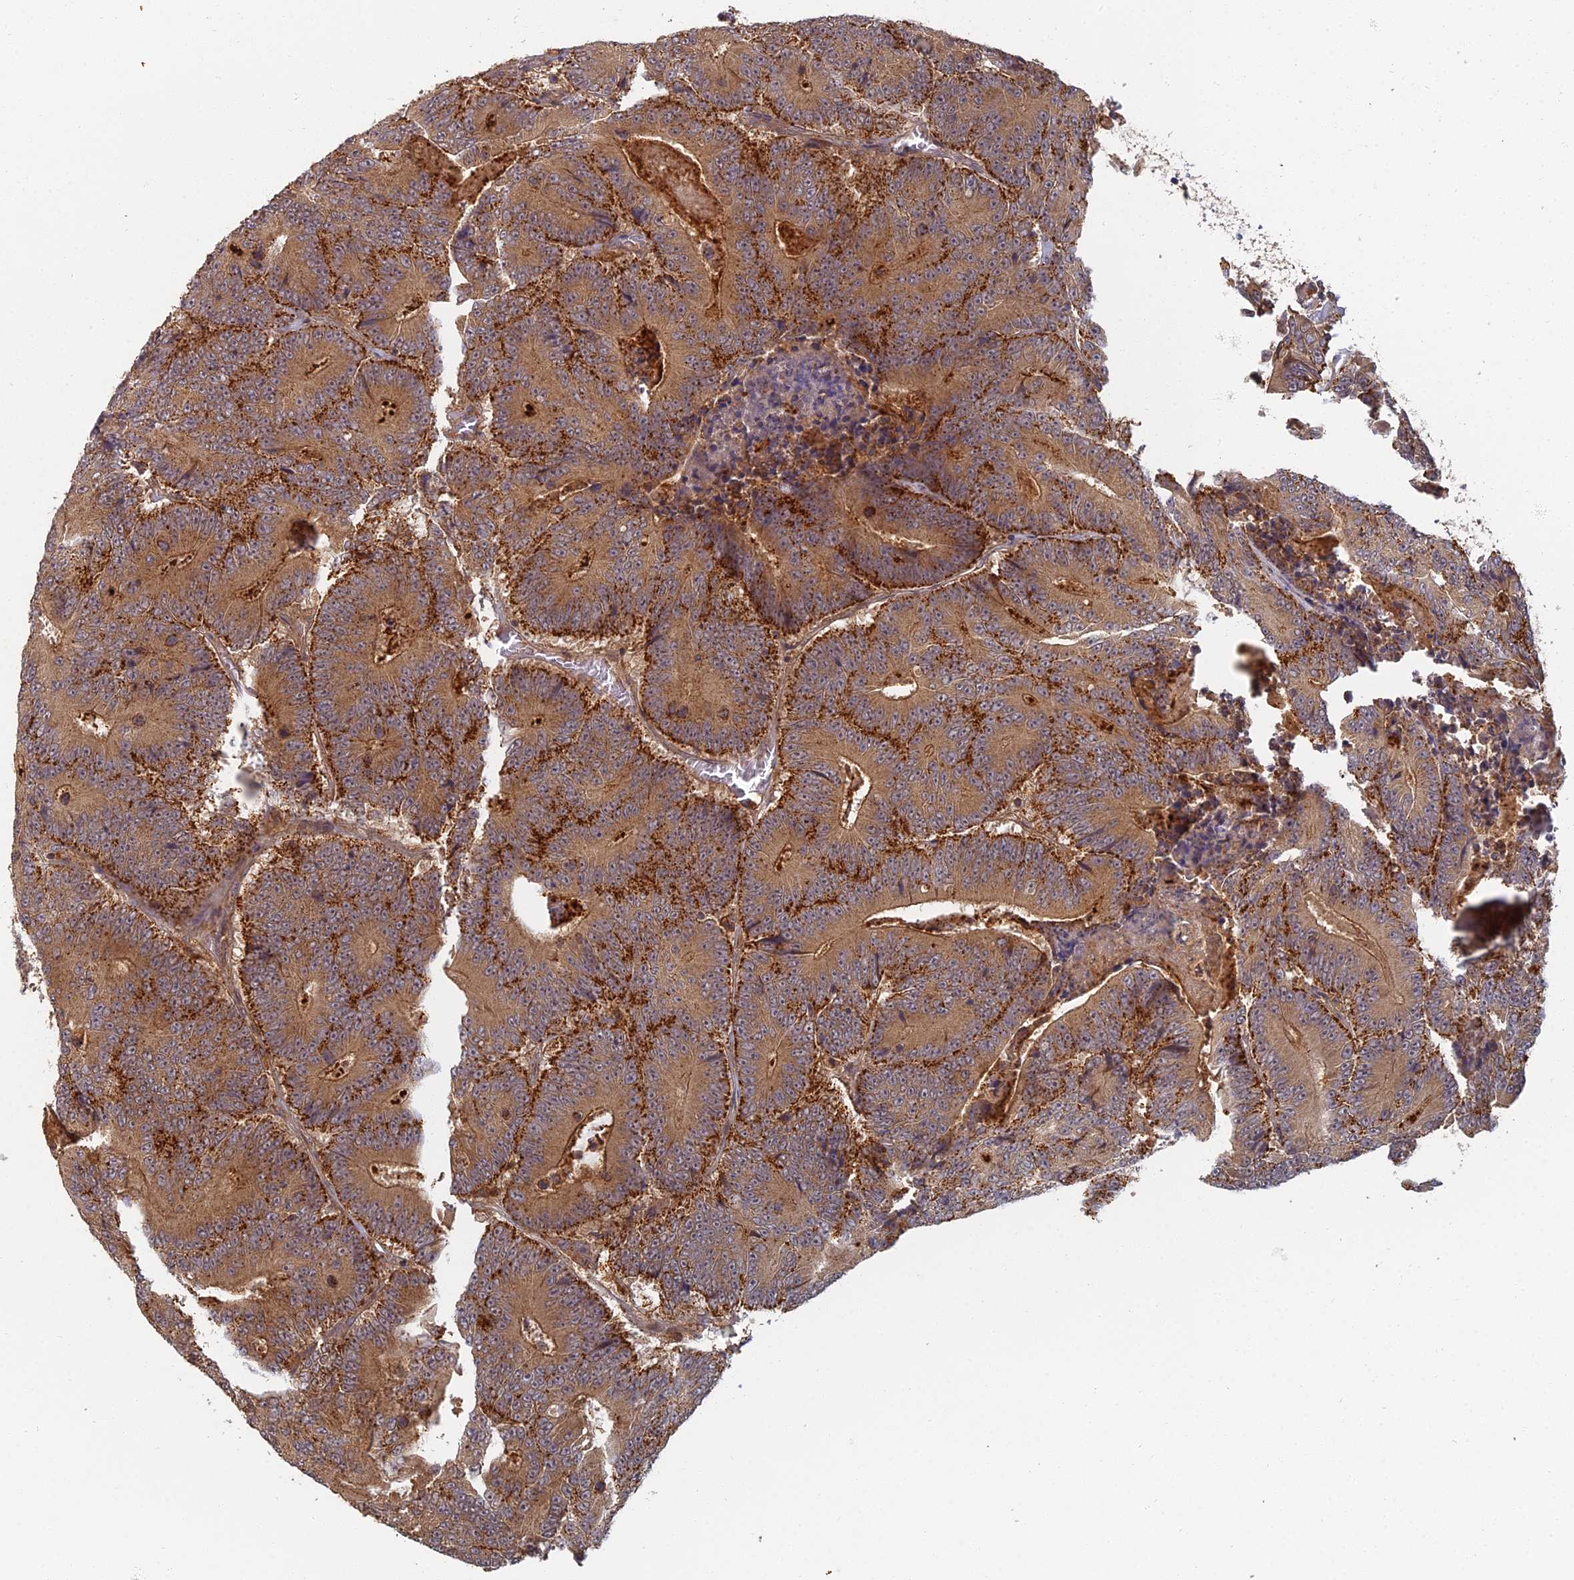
{"staining": {"intensity": "strong", "quantity": ">75%", "location": "cytoplasmic/membranous"}, "tissue": "colorectal cancer", "cell_type": "Tumor cells", "image_type": "cancer", "snomed": [{"axis": "morphology", "description": "Adenocarcinoma, NOS"}, {"axis": "topography", "description": "Colon"}], "caption": "Adenocarcinoma (colorectal) tissue reveals strong cytoplasmic/membranous expression in approximately >75% of tumor cells The staining is performed using DAB (3,3'-diaminobenzidine) brown chromogen to label protein expression. The nuclei are counter-stained blue using hematoxylin.", "gene": "INO80D", "patient": {"sex": "male", "age": 83}}